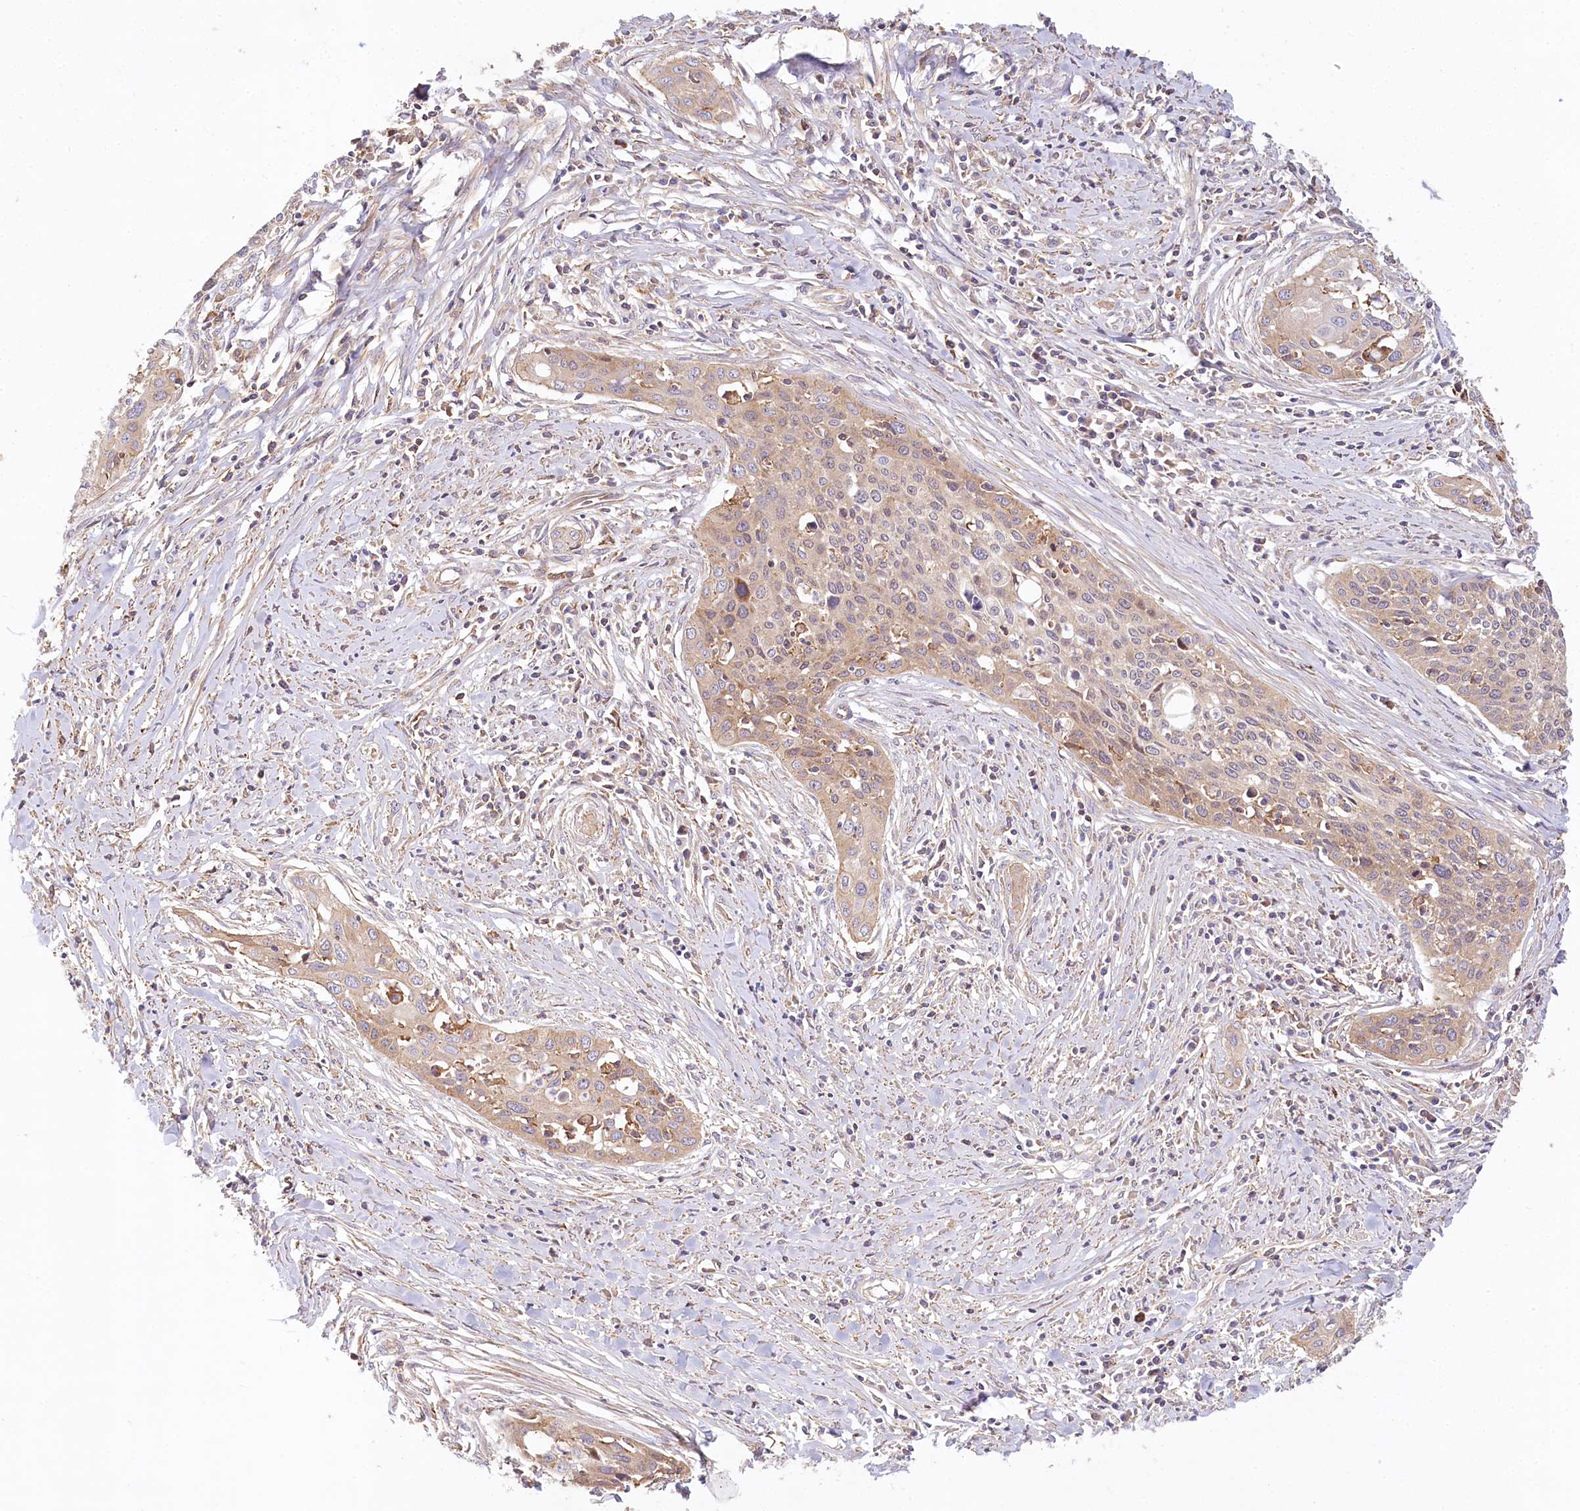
{"staining": {"intensity": "weak", "quantity": "<25%", "location": "cytoplasmic/membranous"}, "tissue": "cervical cancer", "cell_type": "Tumor cells", "image_type": "cancer", "snomed": [{"axis": "morphology", "description": "Squamous cell carcinoma, NOS"}, {"axis": "topography", "description": "Cervix"}], "caption": "This image is of cervical cancer stained with immunohistochemistry (IHC) to label a protein in brown with the nuclei are counter-stained blue. There is no expression in tumor cells.", "gene": "UMPS", "patient": {"sex": "female", "age": 34}}